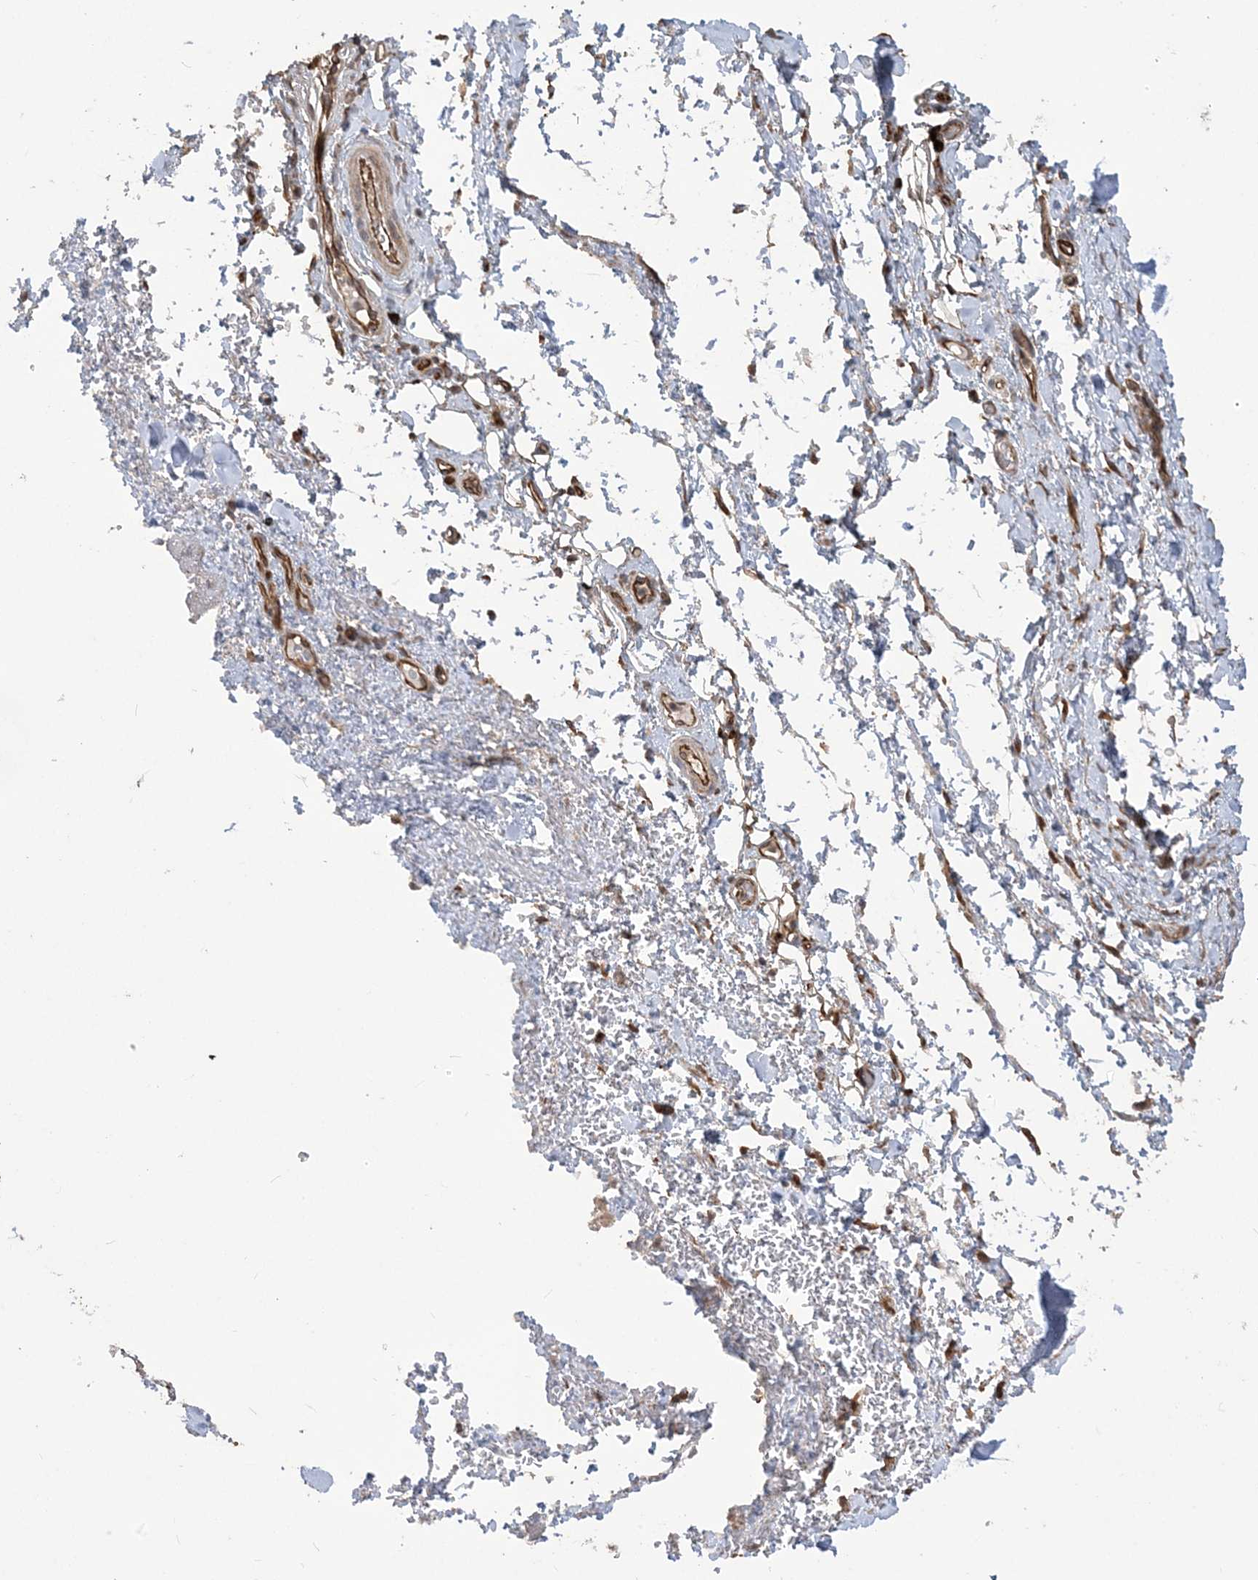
{"staining": {"intensity": "moderate", "quantity": ">75%", "location": "cytoplasmic/membranous"}, "tissue": "adipose tissue", "cell_type": "Adipocytes", "image_type": "normal", "snomed": [{"axis": "morphology", "description": "Normal tissue, NOS"}, {"axis": "morphology", "description": "Adenocarcinoma, NOS"}, {"axis": "topography", "description": "Stomach, upper"}, {"axis": "topography", "description": "Peripheral nerve tissue"}], "caption": "IHC (DAB (3,3'-diaminobenzidine)) staining of benign adipose tissue exhibits moderate cytoplasmic/membranous protein positivity in approximately >75% of adipocytes. Nuclei are stained in blue.", "gene": "HERPUD1", "patient": {"sex": "male", "age": 62}}